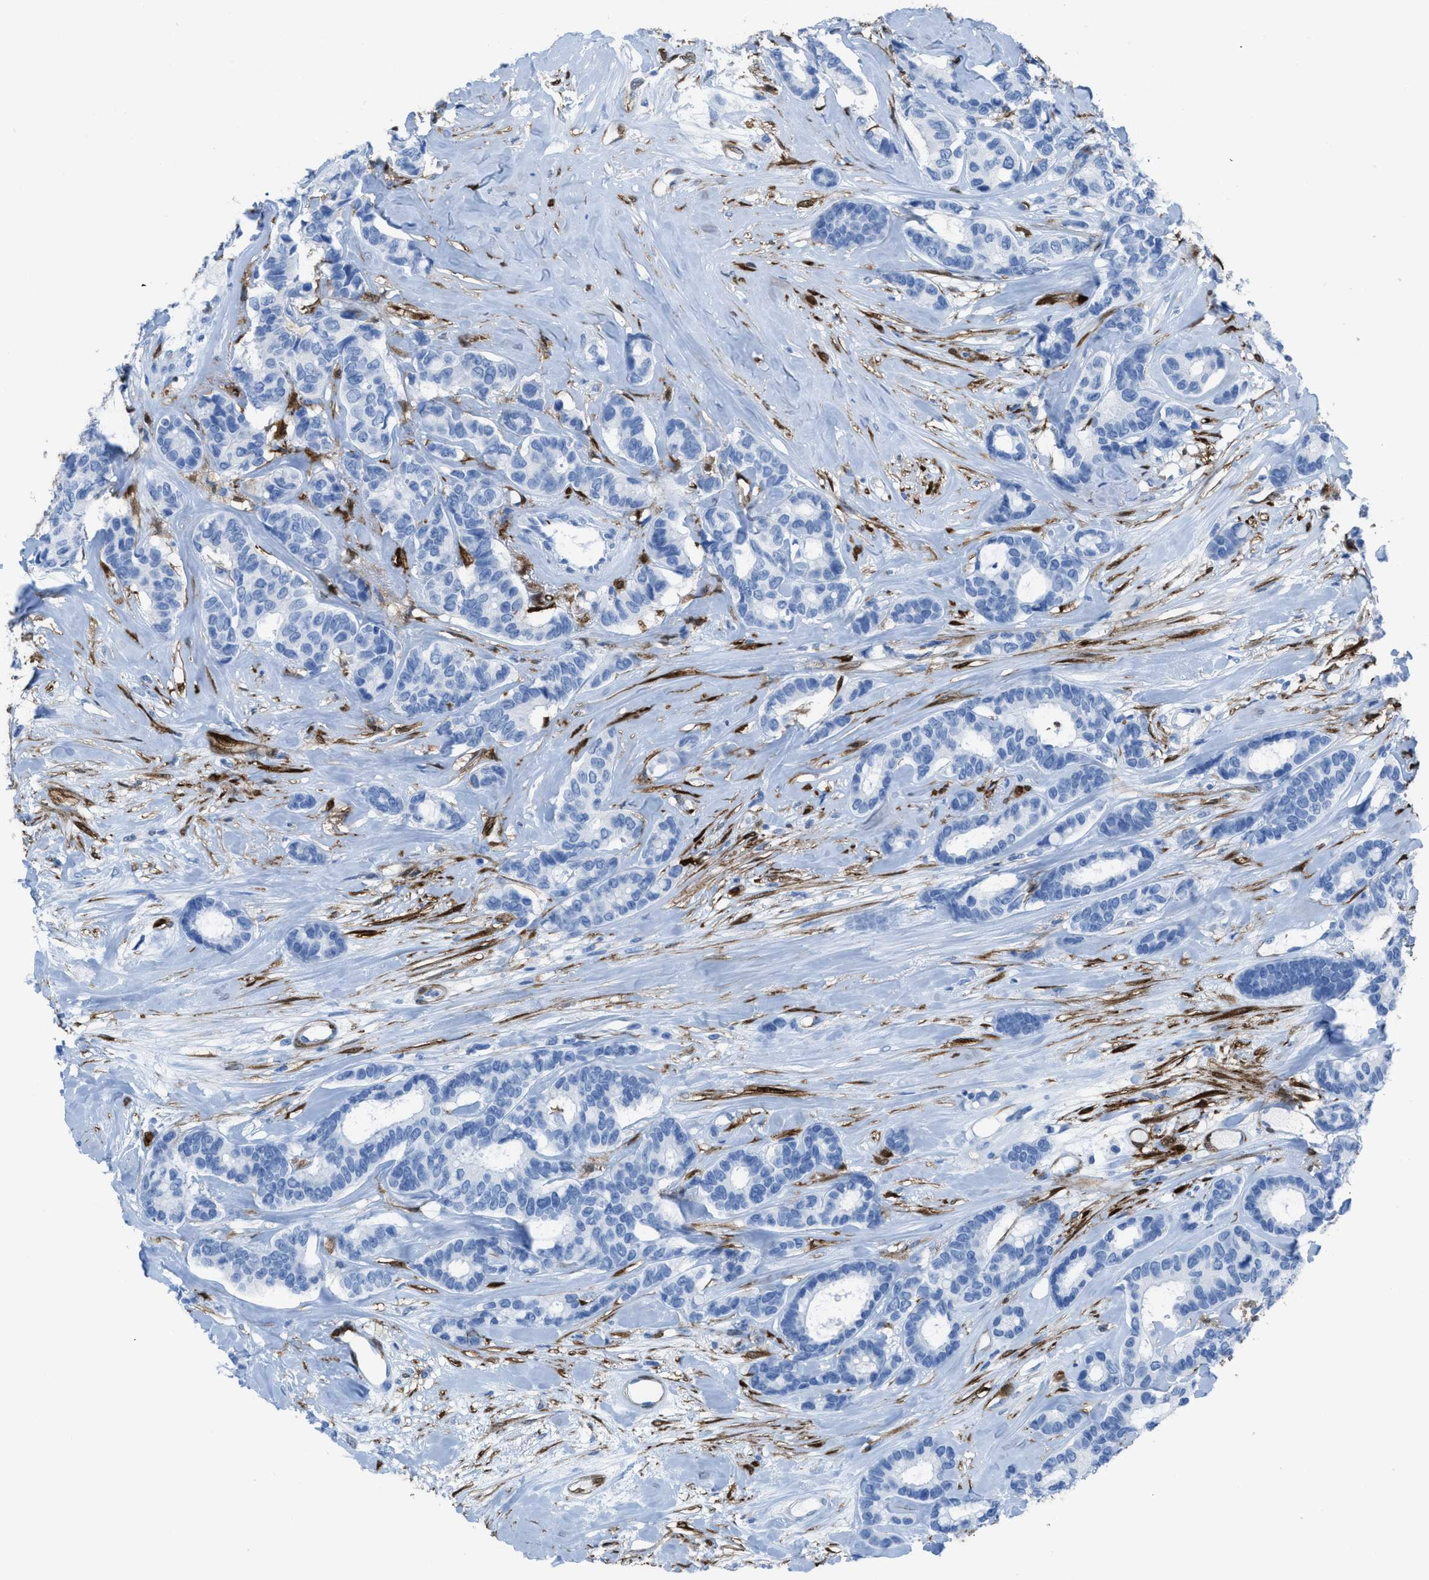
{"staining": {"intensity": "negative", "quantity": "none", "location": "none"}, "tissue": "breast cancer", "cell_type": "Tumor cells", "image_type": "cancer", "snomed": [{"axis": "morphology", "description": "Duct carcinoma"}, {"axis": "topography", "description": "Breast"}], "caption": "A high-resolution histopathology image shows immunohistochemistry staining of breast cancer (infiltrating ductal carcinoma), which demonstrates no significant positivity in tumor cells. The staining was performed using DAB (3,3'-diaminobenzidine) to visualize the protein expression in brown, while the nuclei were stained in blue with hematoxylin (Magnification: 20x).", "gene": "CDKN2A", "patient": {"sex": "female", "age": 87}}